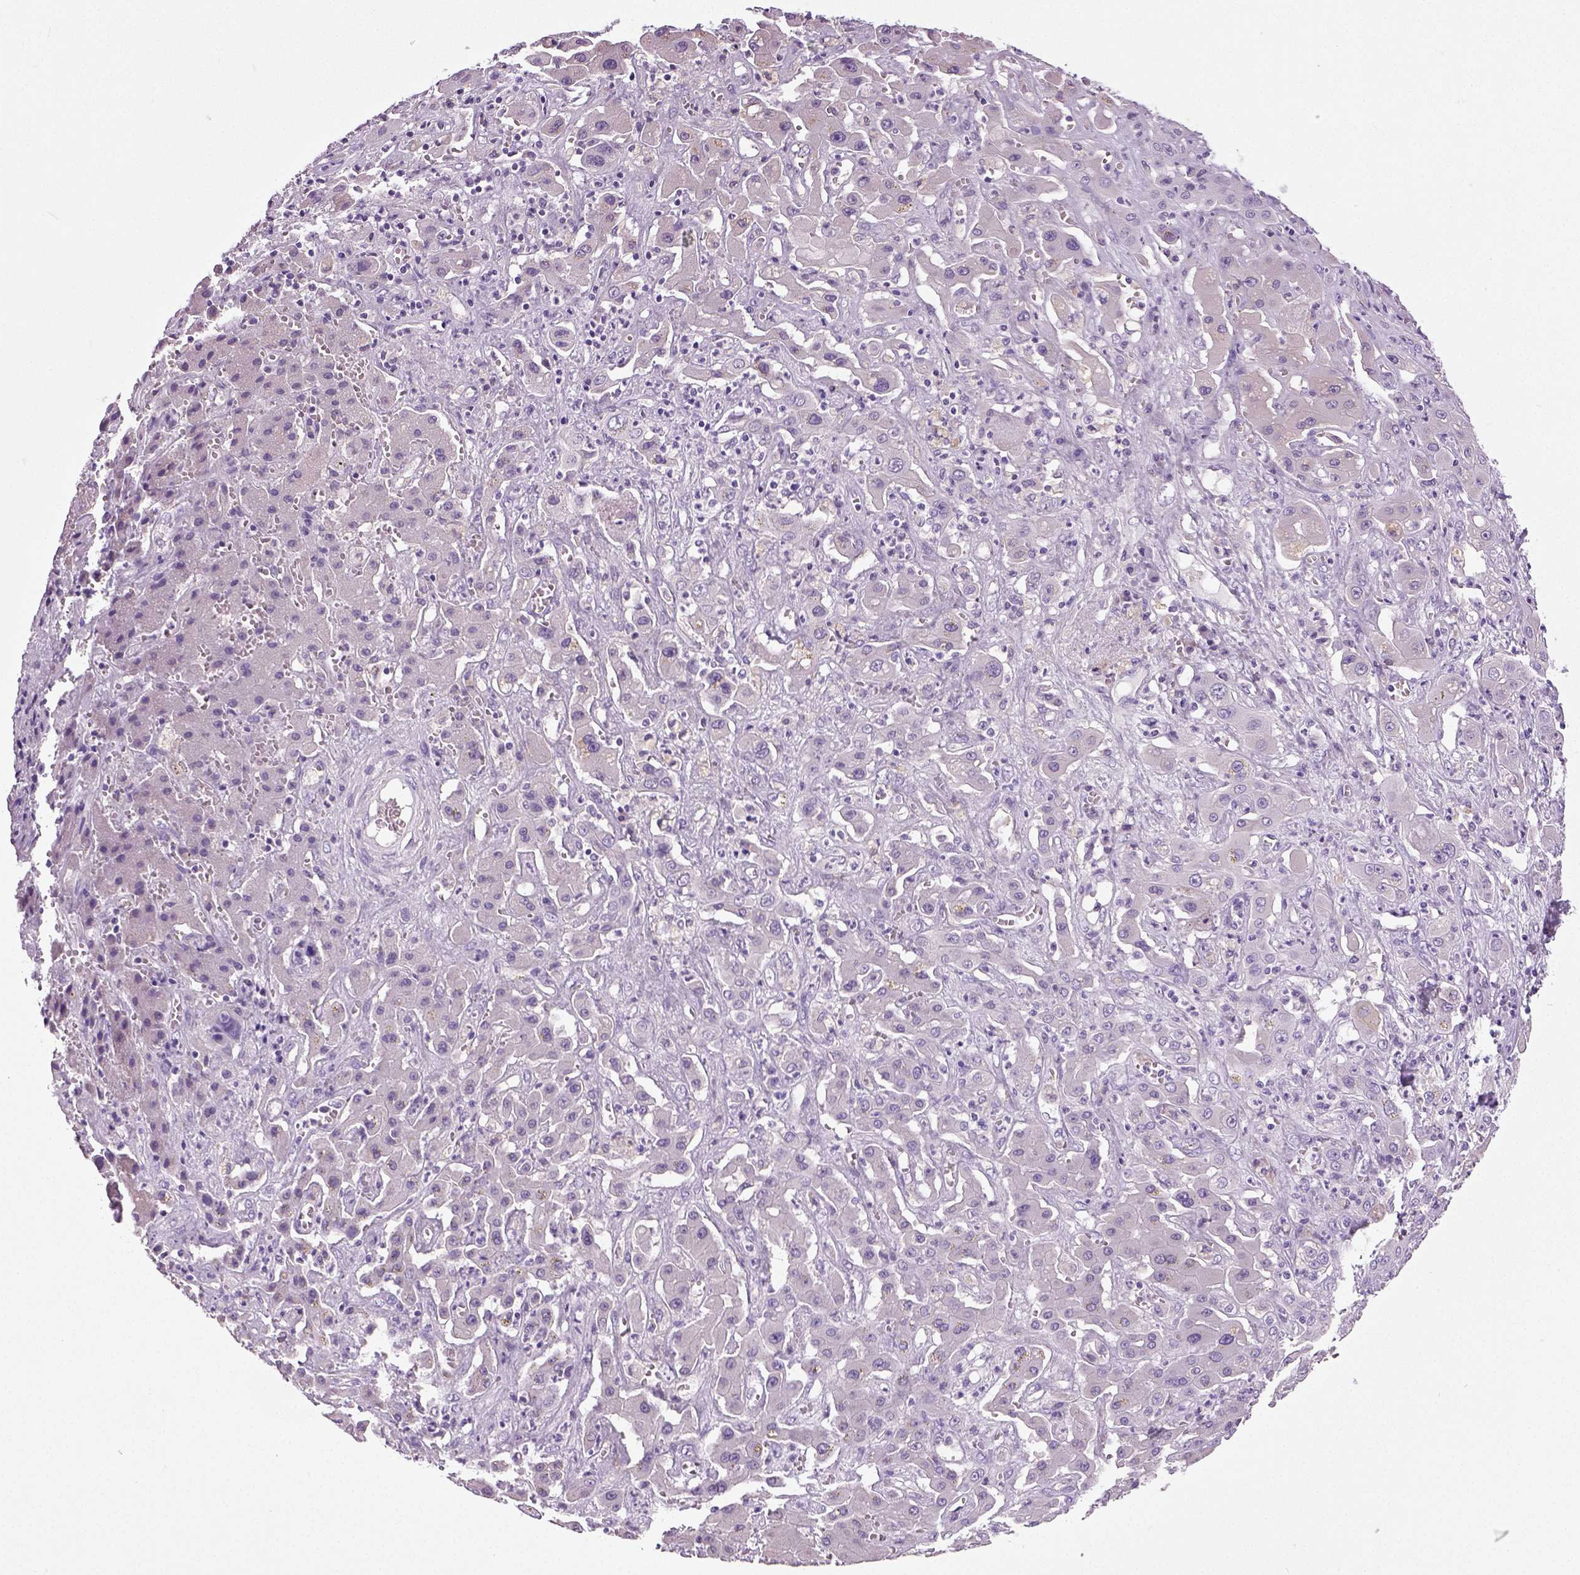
{"staining": {"intensity": "negative", "quantity": "none", "location": "none"}, "tissue": "liver cancer", "cell_type": "Tumor cells", "image_type": "cancer", "snomed": [{"axis": "morphology", "description": "Cholangiocarcinoma"}, {"axis": "topography", "description": "Liver"}], "caption": "Immunohistochemical staining of cholangiocarcinoma (liver) demonstrates no significant positivity in tumor cells. Nuclei are stained in blue.", "gene": "NECAB2", "patient": {"sex": "male", "age": 67}}